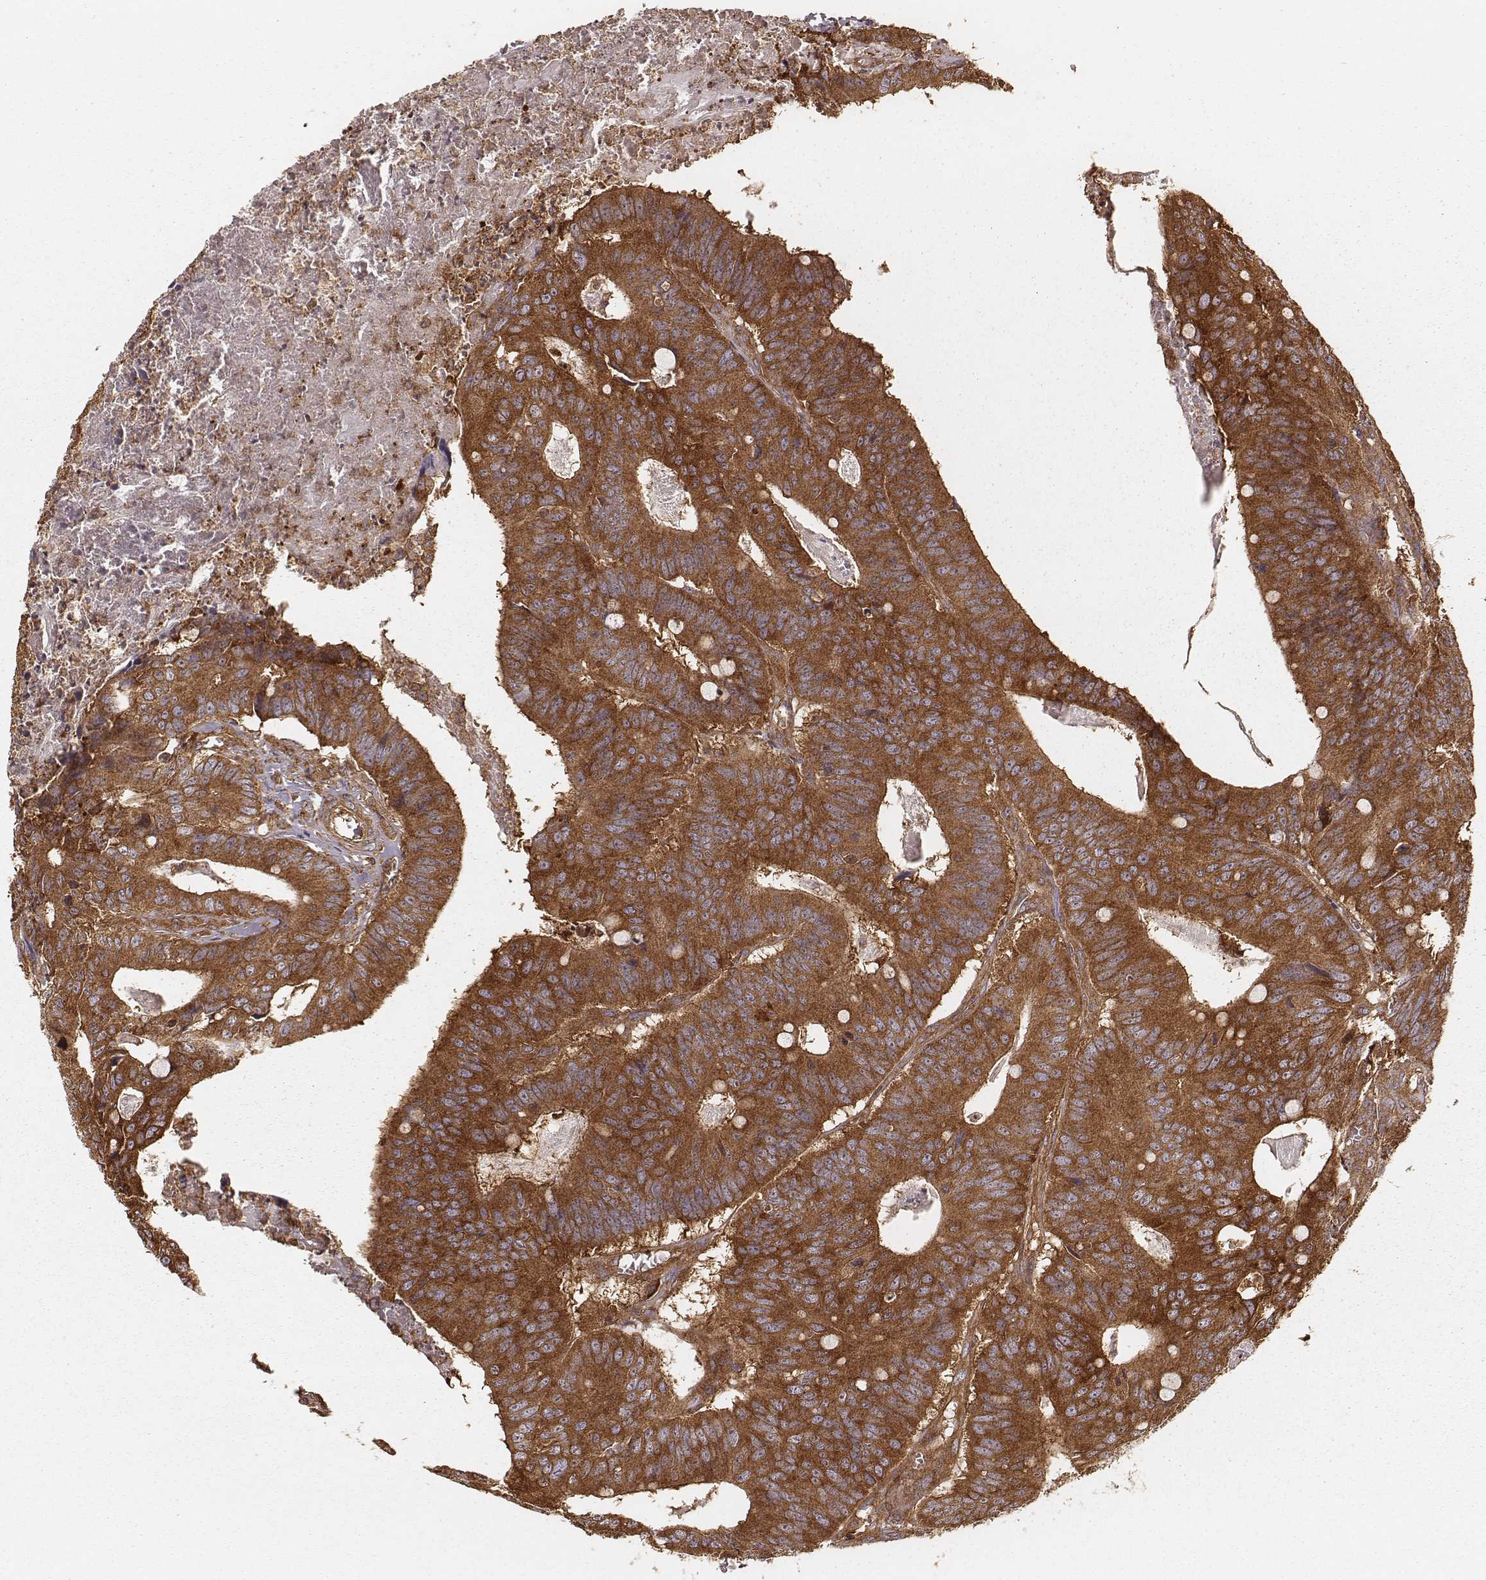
{"staining": {"intensity": "moderate", "quantity": ">75%", "location": "cytoplasmic/membranous"}, "tissue": "colorectal cancer", "cell_type": "Tumor cells", "image_type": "cancer", "snomed": [{"axis": "morphology", "description": "Adenocarcinoma, NOS"}, {"axis": "topography", "description": "Colon"}], "caption": "Protein staining of adenocarcinoma (colorectal) tissue exhibits moderate cytoplasmic/membranous positivity in approximately >75% of tumor cells.", "gene": "CARS1", "patient": {"sex": "male", "age": 84}}